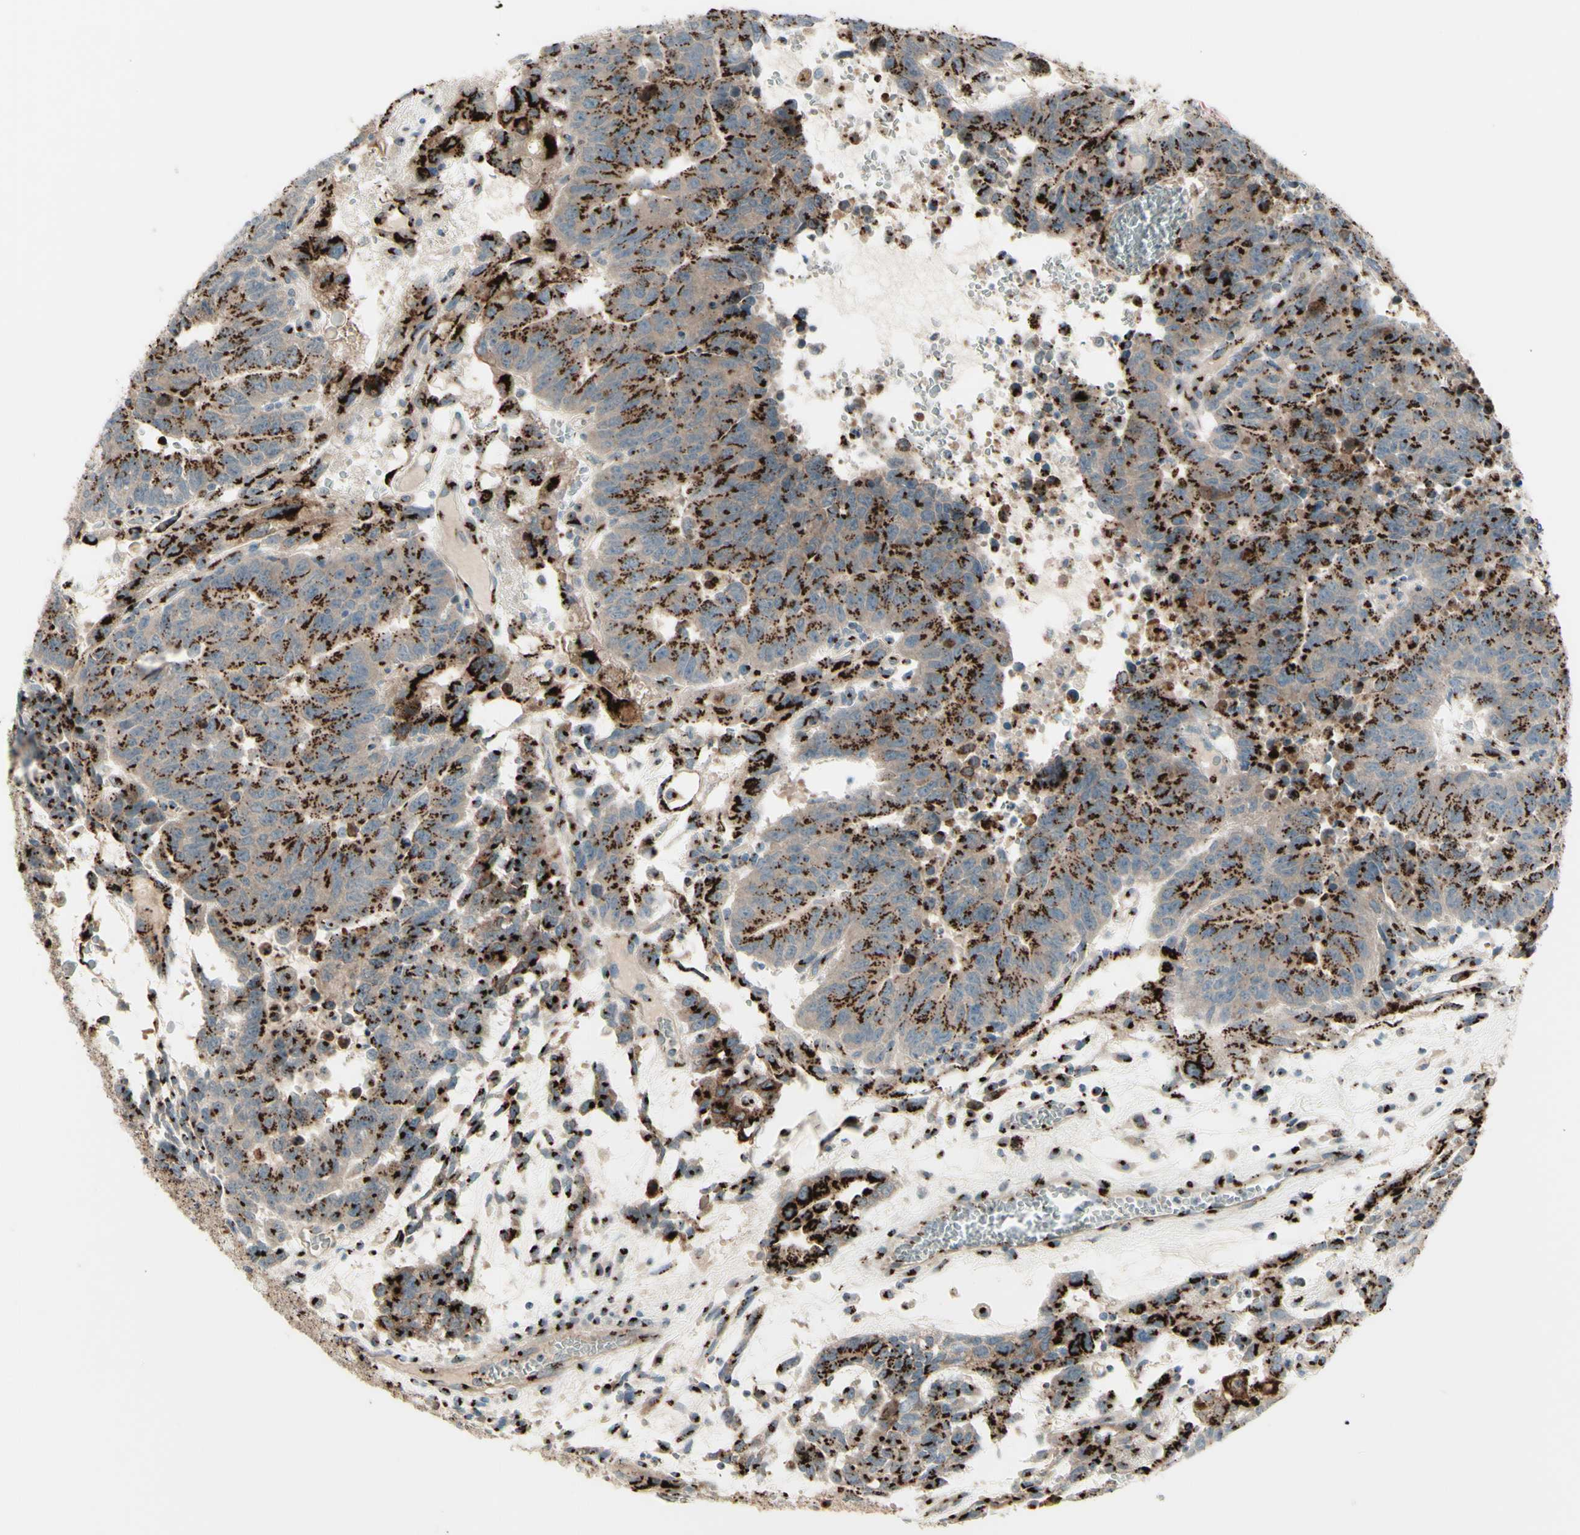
{"staining": {"intensity": "strong", "quantity": ">75%", "location": "cytoplasmic/membranous"}, "tissue": "testis cancer", "cell_type": "Tumor cells", "image_type": "cancer", "snomed": [{"axis": "morphology", "description": "Seminoma, NOS"}, {"axis": "morphology", "description": "Carcinoma, Embryonal, NOS"}, {"axis": "topography", "description": "Testis"}], "caption": "Immunohistochemical staining of human testis cancer (embryonal carcinoma) shows high levels of strong cytoplasmic/membranous expression in approximately >75% of tumor cells. The staining was performed using DAB to visualize the protein expression in brown, while the nuclei were stained in blue with hematoxylin (Magnification: 20x).", "gene": "BPNT2", "patient": {"sex": "male", "age": 52}}